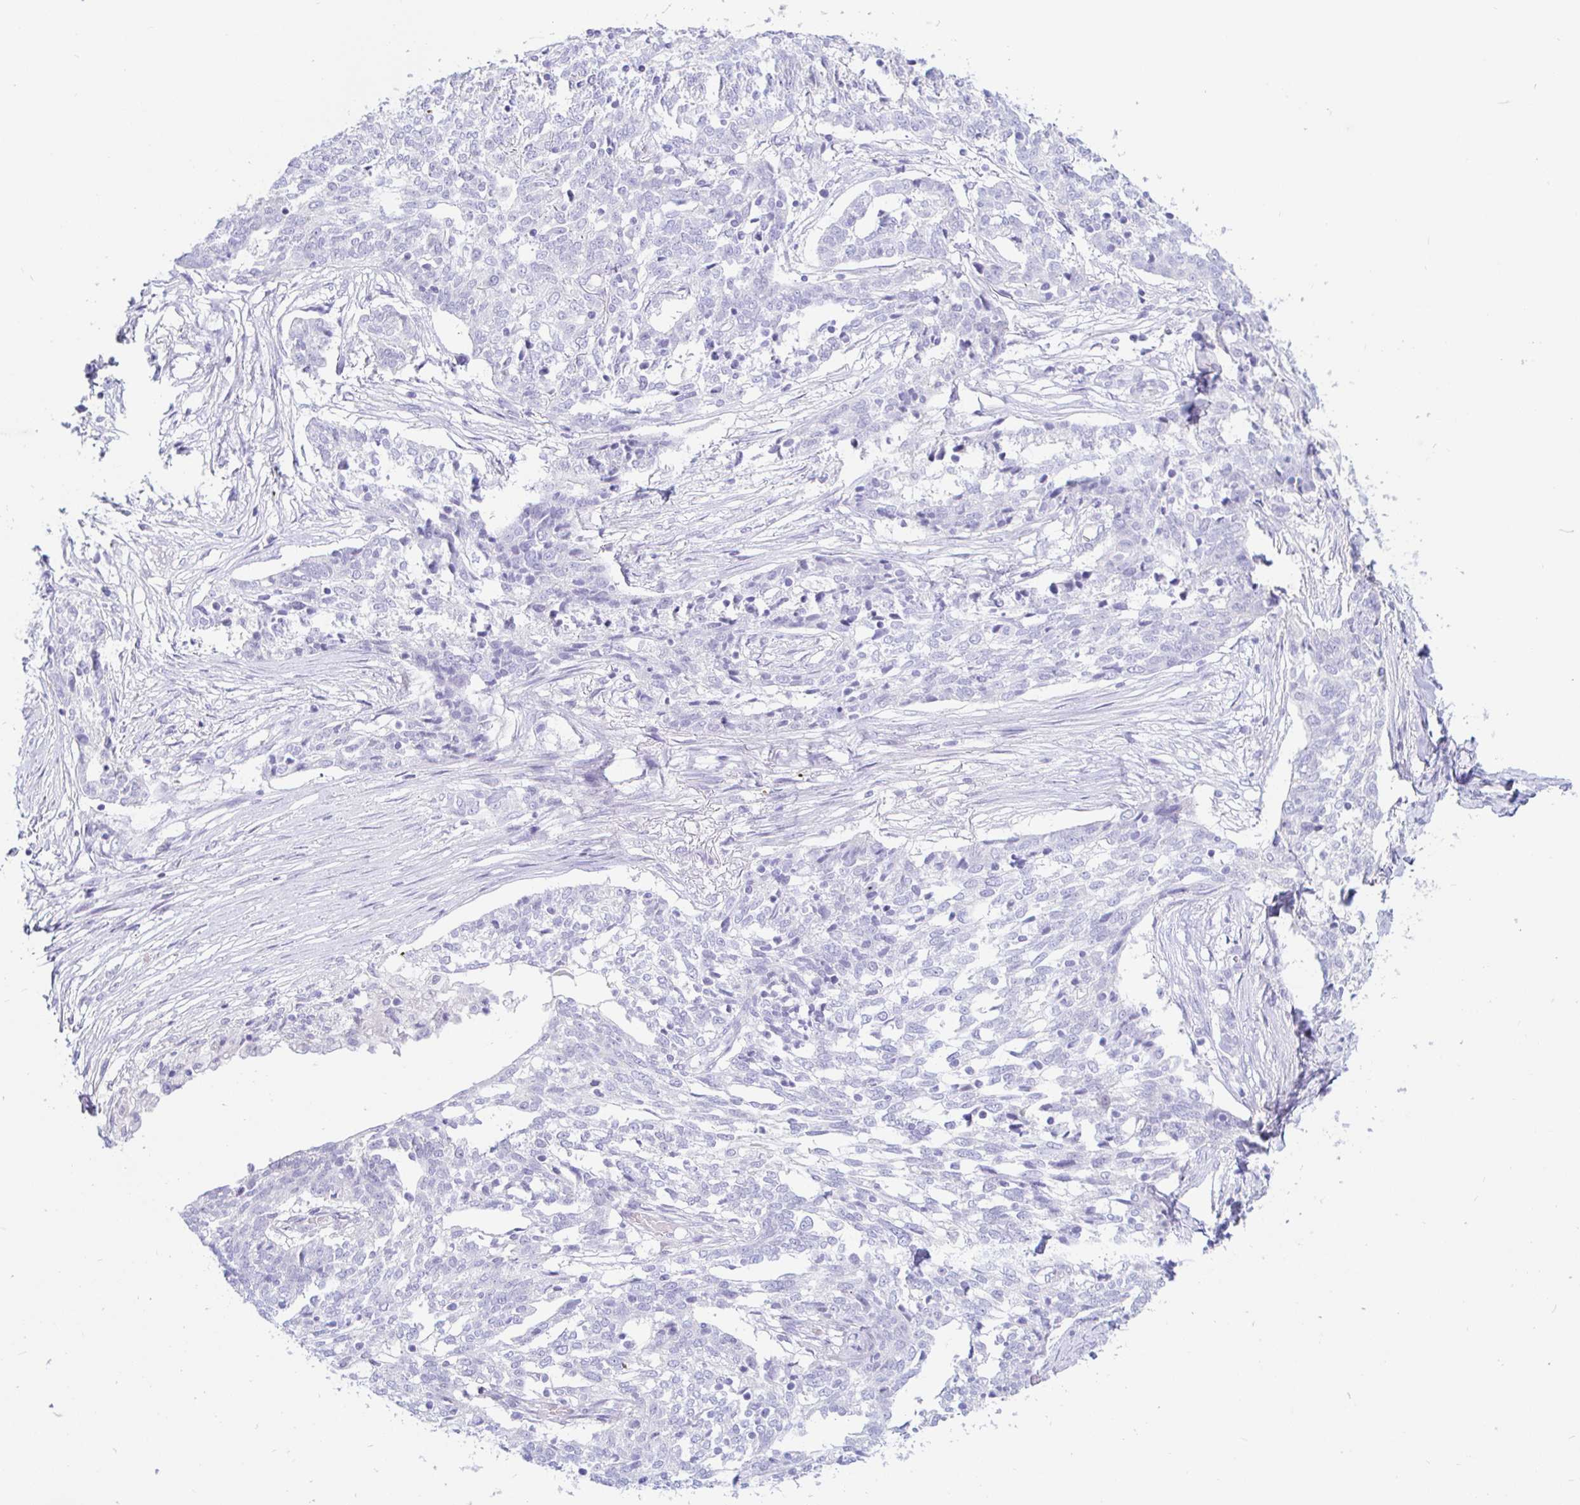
{"staining": {"intensity": "negative", "quantity": "none", "location": "none"}, "tissue": "ovarian cancer", "cell_type": "Tumor cells", "image_type": "cancer", "snomed": [{"axis": "morphology", "description": "Cystadenocarcinoma, serous, NOS"}, {"axis": "topography", "description": "Ovary"}], "caption": "Immunohistochemistry (IHC) of ovarian cancer shows no staining in tumor cells.", "gene": "PINLYP", "patient": {"sex": "female", "age": 67}}